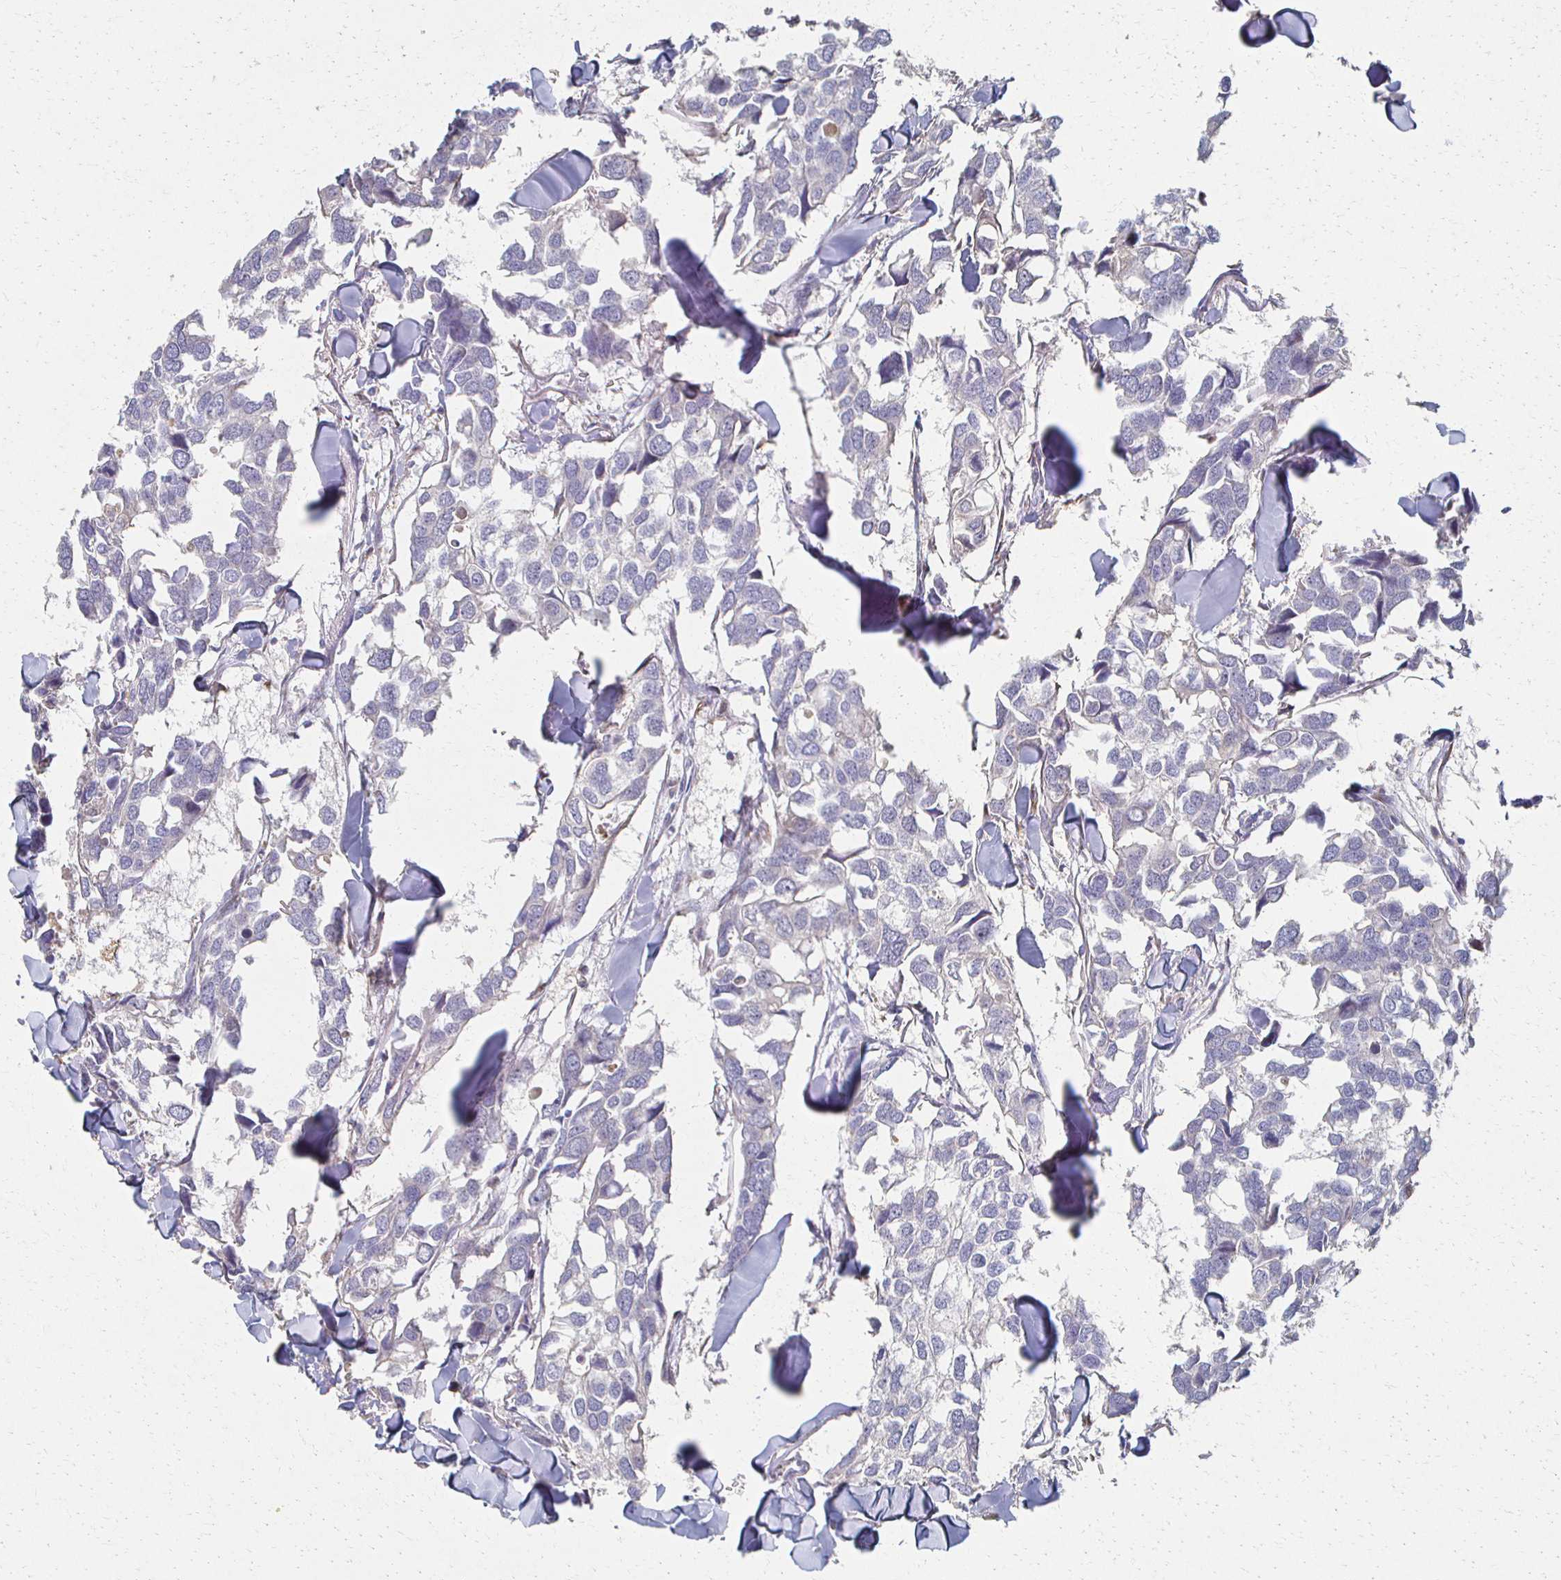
{"staining": {"intensity": "negative", "quantity": "none", "location": "none"}, "tissue": "breast cancer", "cell_type": "Tumor cells", "image_type": "cancer", "snomed": [{"axis": "morphology", "description": "Duct carcinoma"}, {"axis": "topography", "description": "Breast"}], "caption": "Intraductal carcinoma (breast) was stained to show a protein in brown. There is no significant expression in tumor cells.", "gene": "CX3CR1", "patient": {"sex": "female", "age": 83}}